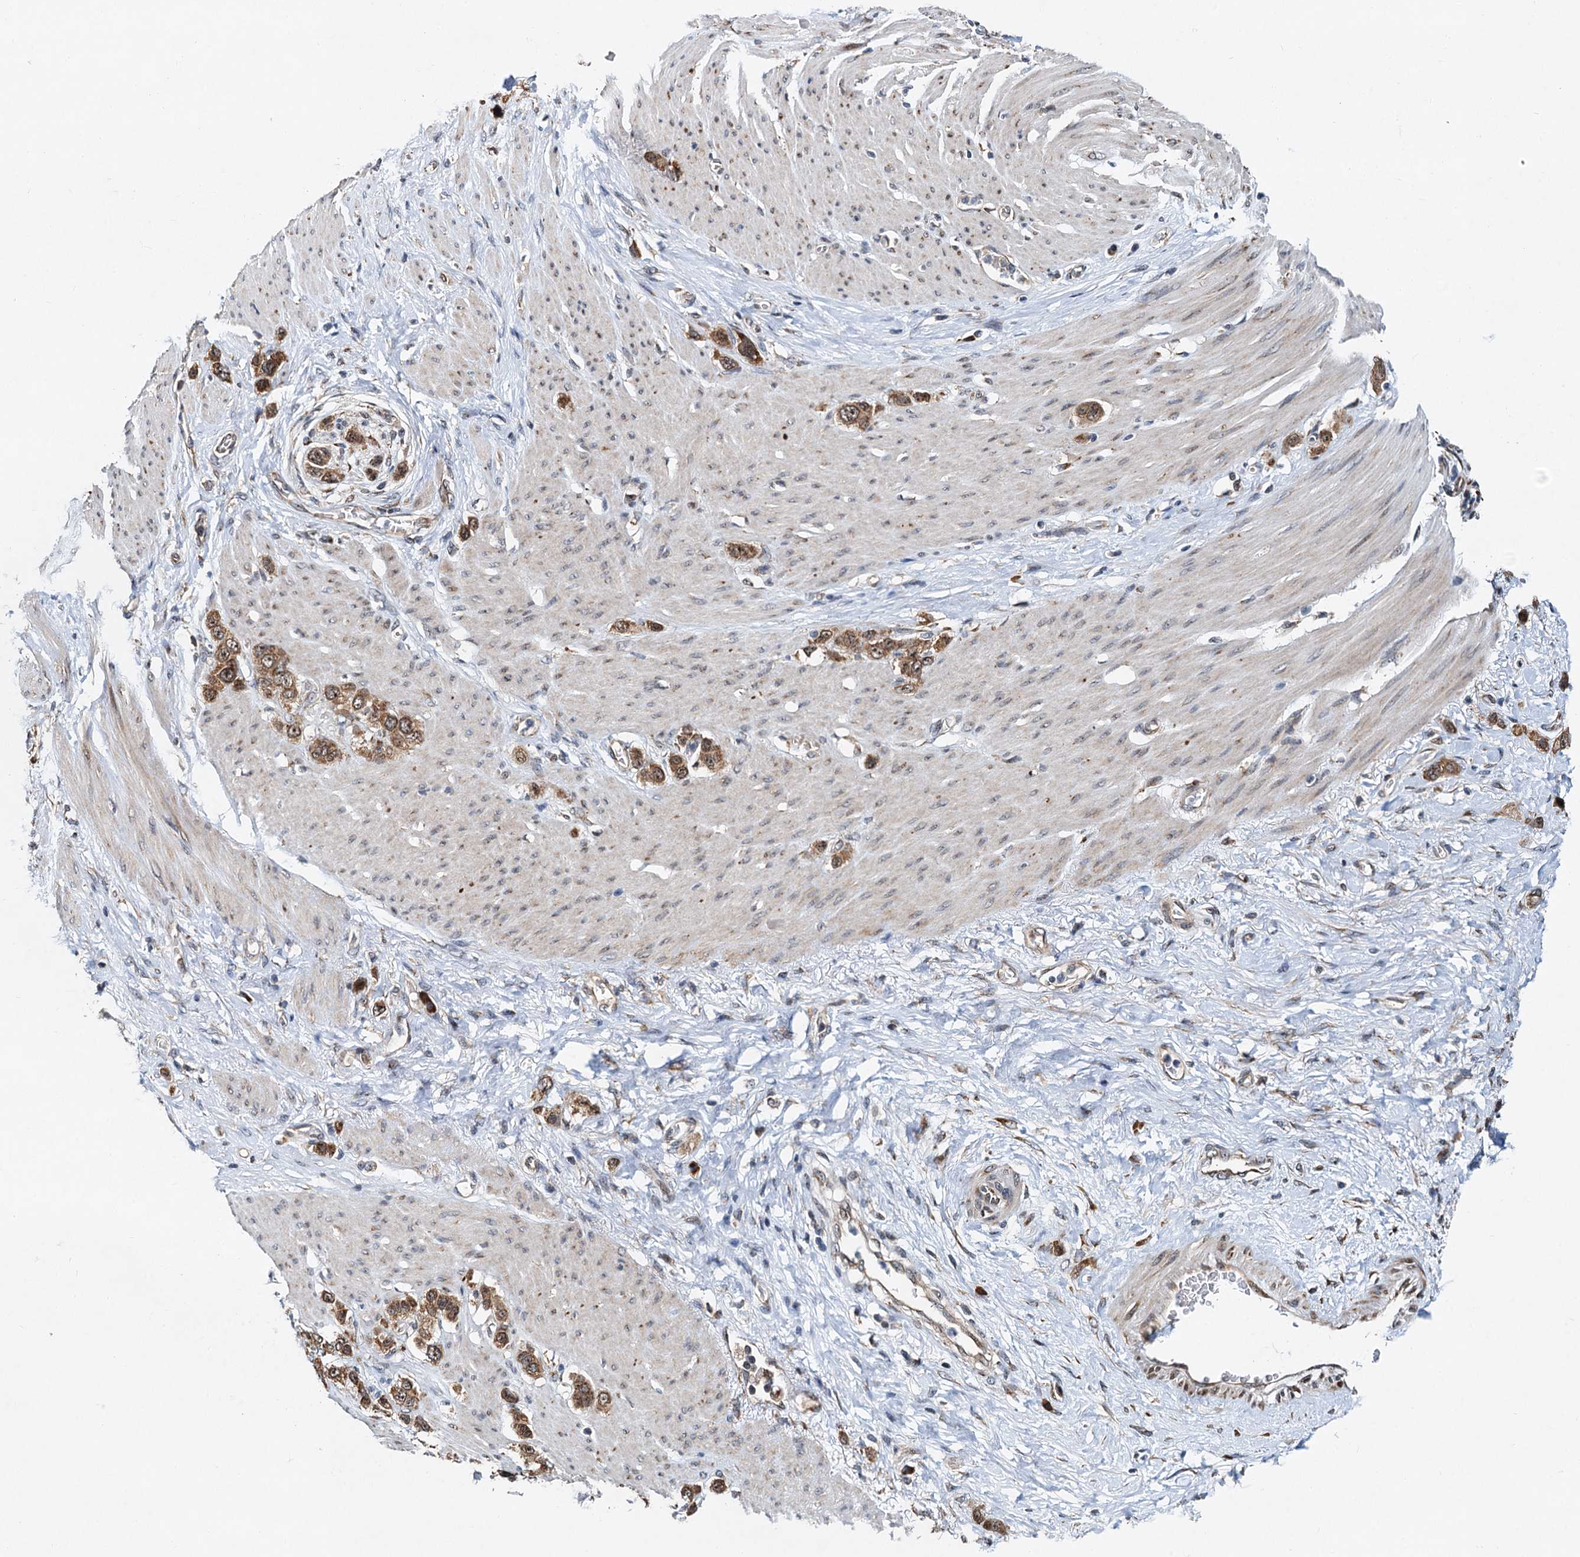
{"staining": {"intensity": "moderate", "quantity": ">75%", "location": "cytoplasmic/membranous"}, "tissue": "stomach cancer", "cell_type": "Tumor cells", "image_type": "cancer", "snomed": [{"axis": "morphology", "description": "Adenocarcinoma, NOS"}, {"axis": "morphology", "description": "Adenocarcinoma, High grade"}, {"axis": "topography", "description": "Stomach, upper"}, {"axis": "topography", "description": "Stomach, lower"}], "caption": "Immunohistochemistry histopathology image of stomach cancer (high-grade adenocarcinoma) stained for a protein (brown), which shows medium levels of moderate cytoplasmic/membranous staining in about >75% of tumor cells.", "gene": "DNAJC21", "patient": {"sex": "female", "age": 65}}